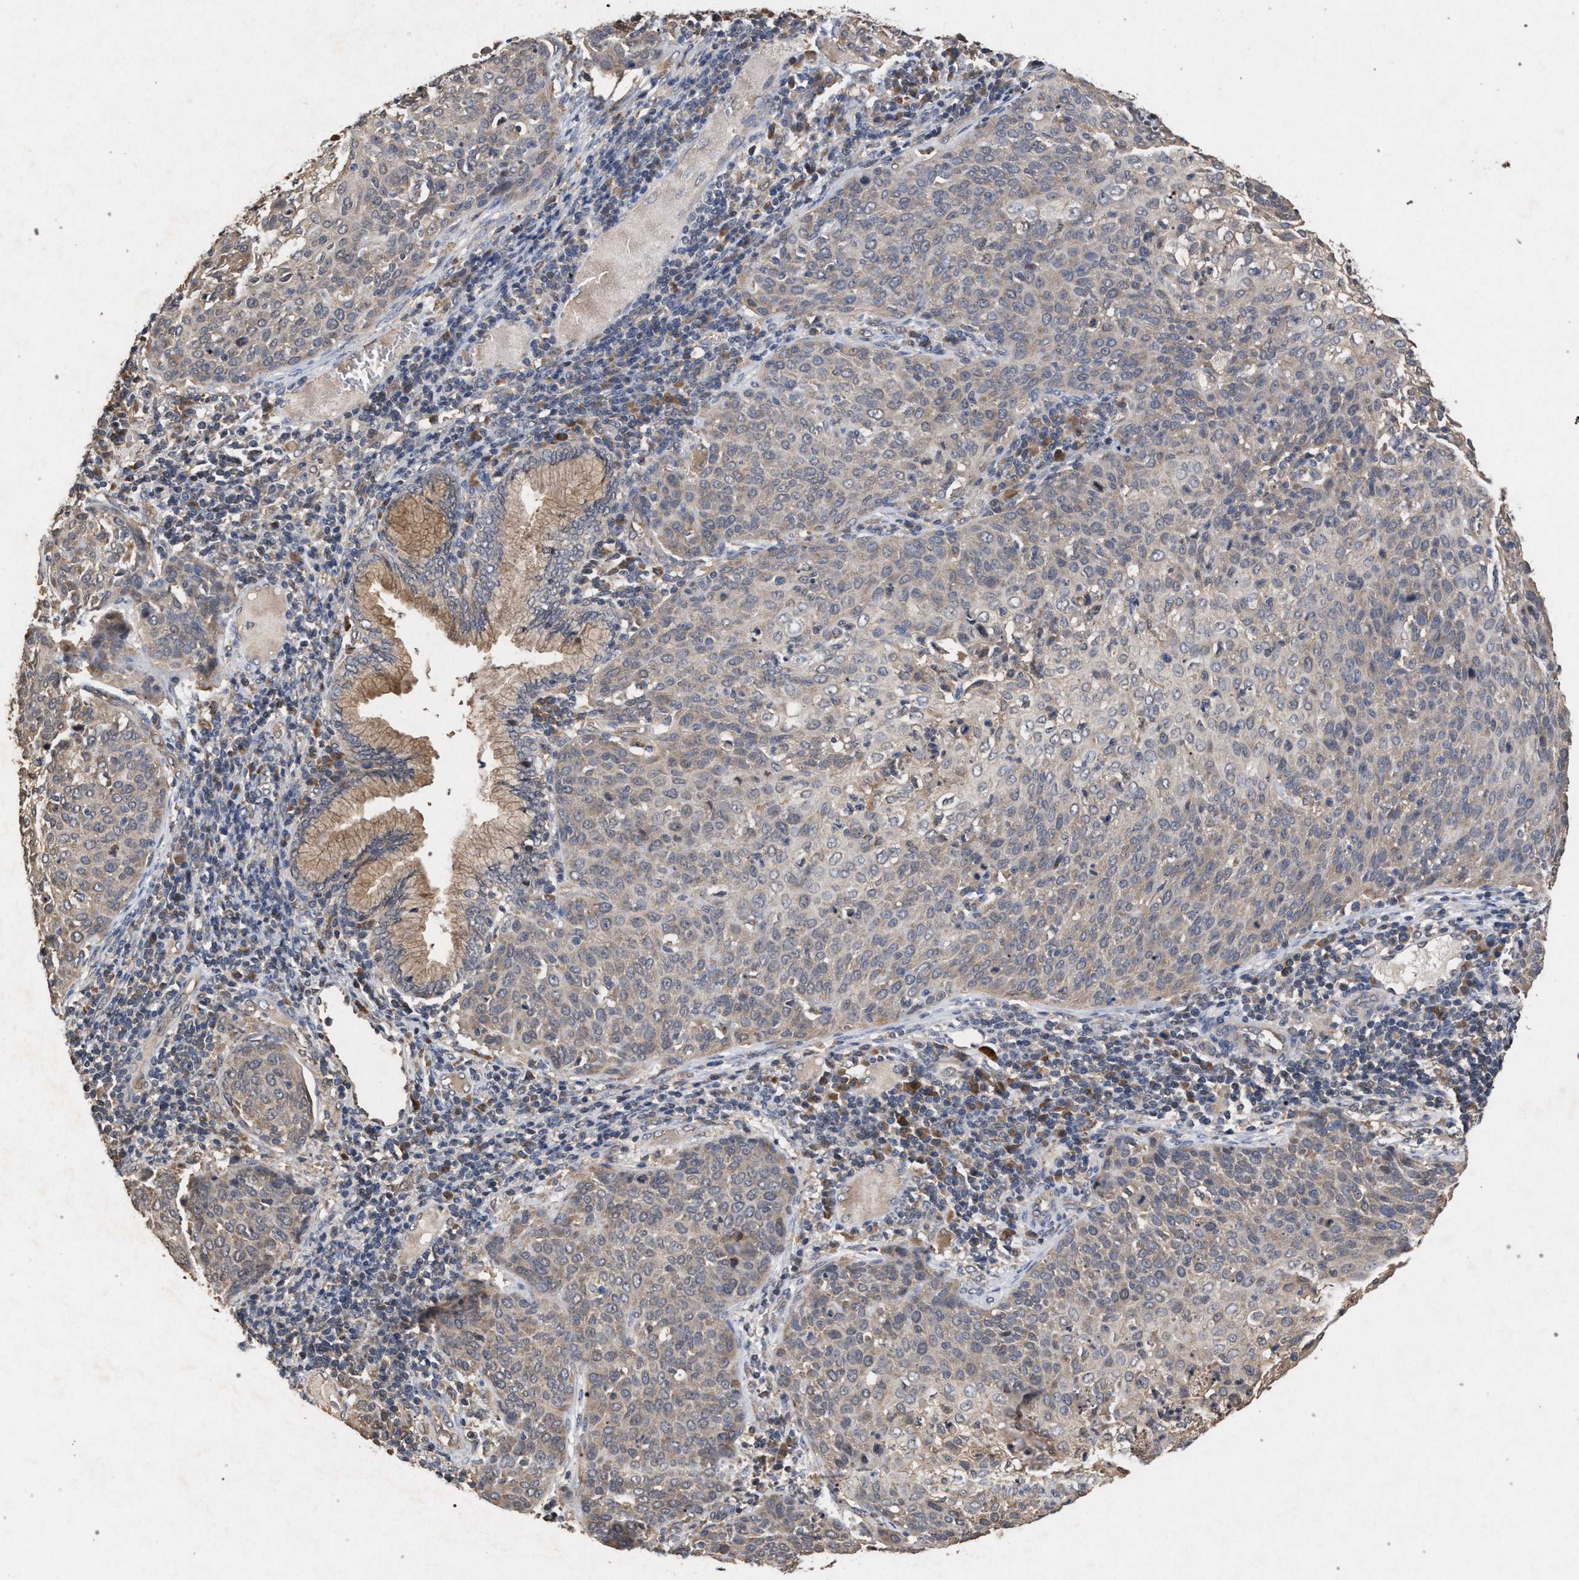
{"staining": {"intensity": "weak", "quantity": "<25%", "location": "cytoplasmic/membranous"}, "tissue": "cervical cancer", "cell_type": "Tumor cells", "image_type": "cancer", "snomed": [{"axis": "morphology", "description": "Squamous cell carcinoma, NOS"}, {"axis": "topography", "description": "Cervix"}], "caption": "Tumor cells are negative for protein expression in human squamous cell carcinoma (cervical). (Stains: DAB IHC with hematoxylin counter stain, Microscopy: brightfield microscopy at high magnification).", "gene": "SLC4A4", "patient": {"sex": "female", "age": 38}}